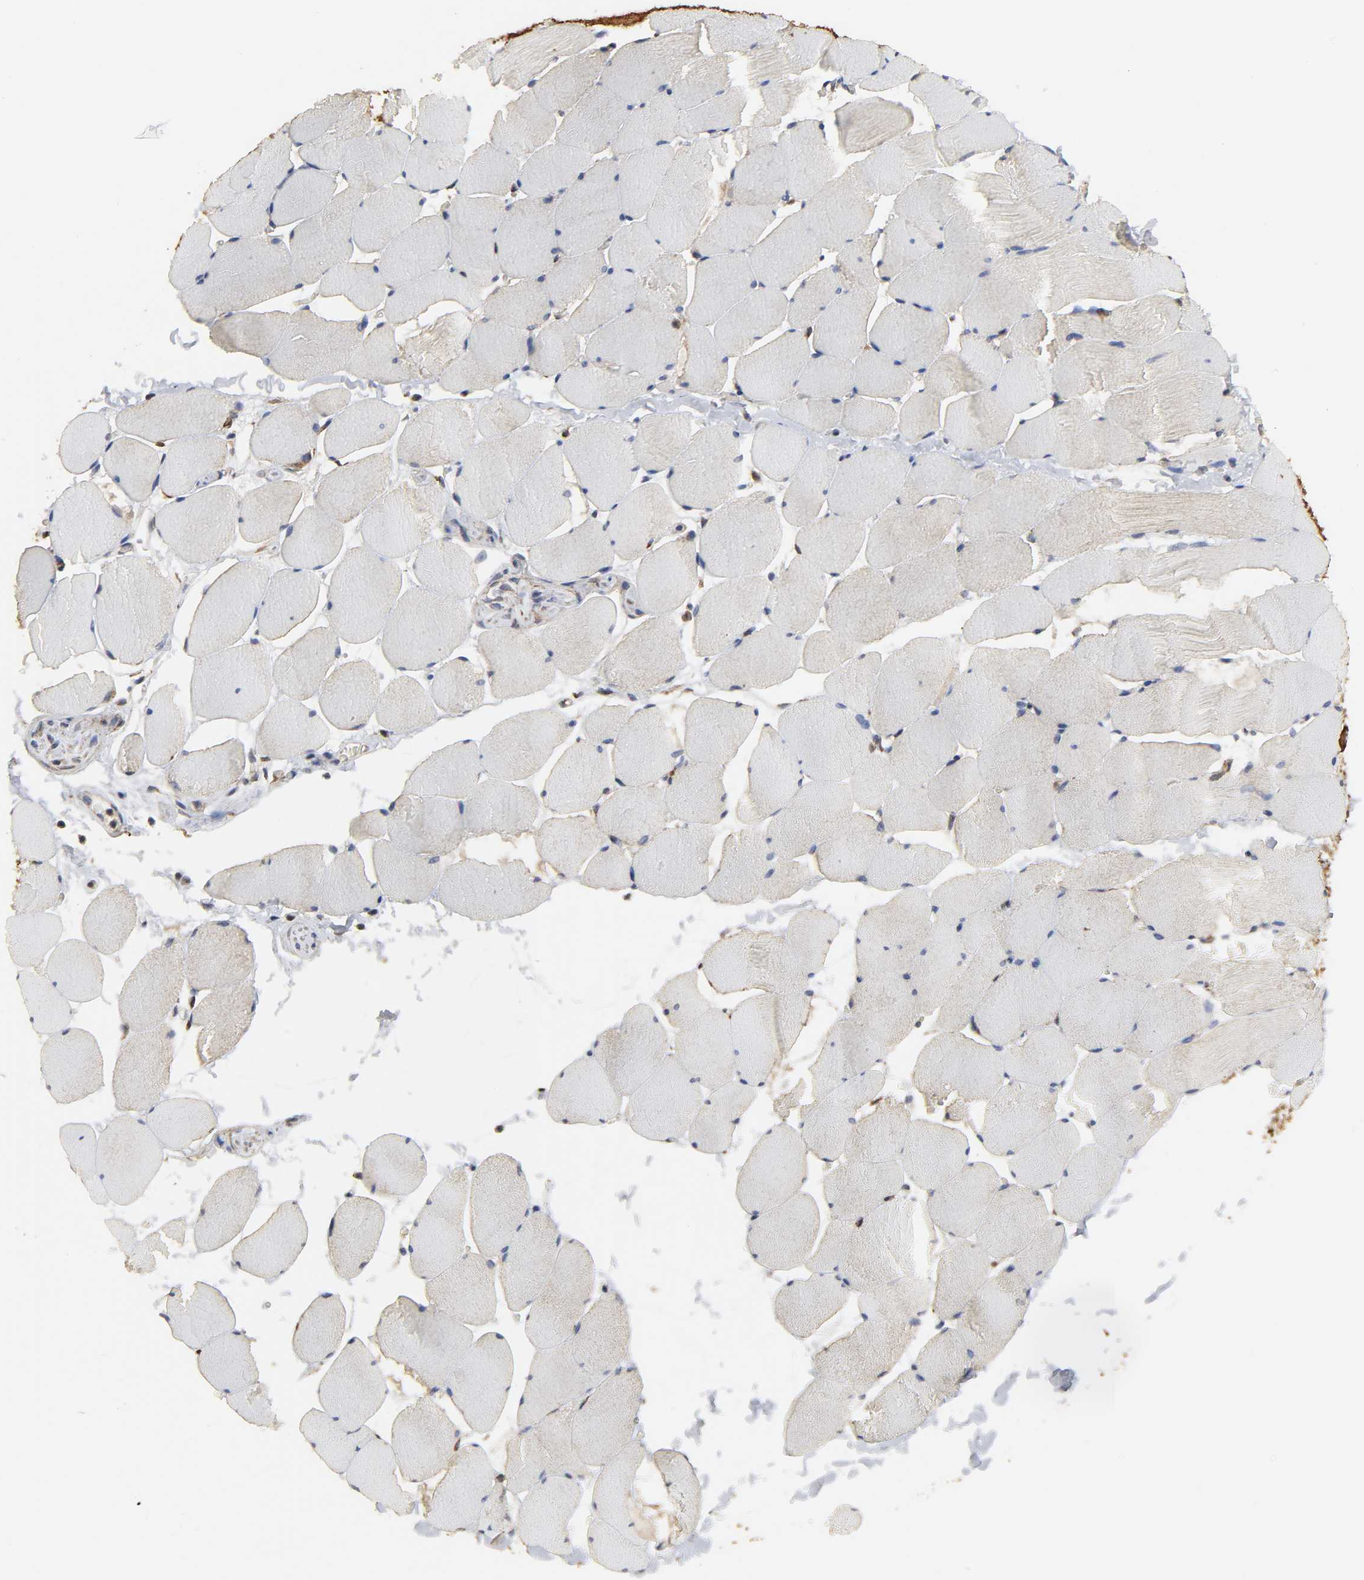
{"staining": {"intensity": "weak", "quantity": "25%-75%", "location": "cytoplasmic/membranous"}, "tissue": "skeletal muscle", "cell_type": "Myocytes", "image_type": "normal", "snomed": [{"axis": "morphology", "description": "Normal tissue, NOS"}, {"axis": "topography", "description": "Skeletal muscle"}], "caption": "Immunohistochemical staining of normal skeletal muscle displays low levels of weak cytoplasmic/membranous positivity in approximately 25%-75% of myocytes.", "gene": "POR", "patient": {"sex": "male", "age": 62}}